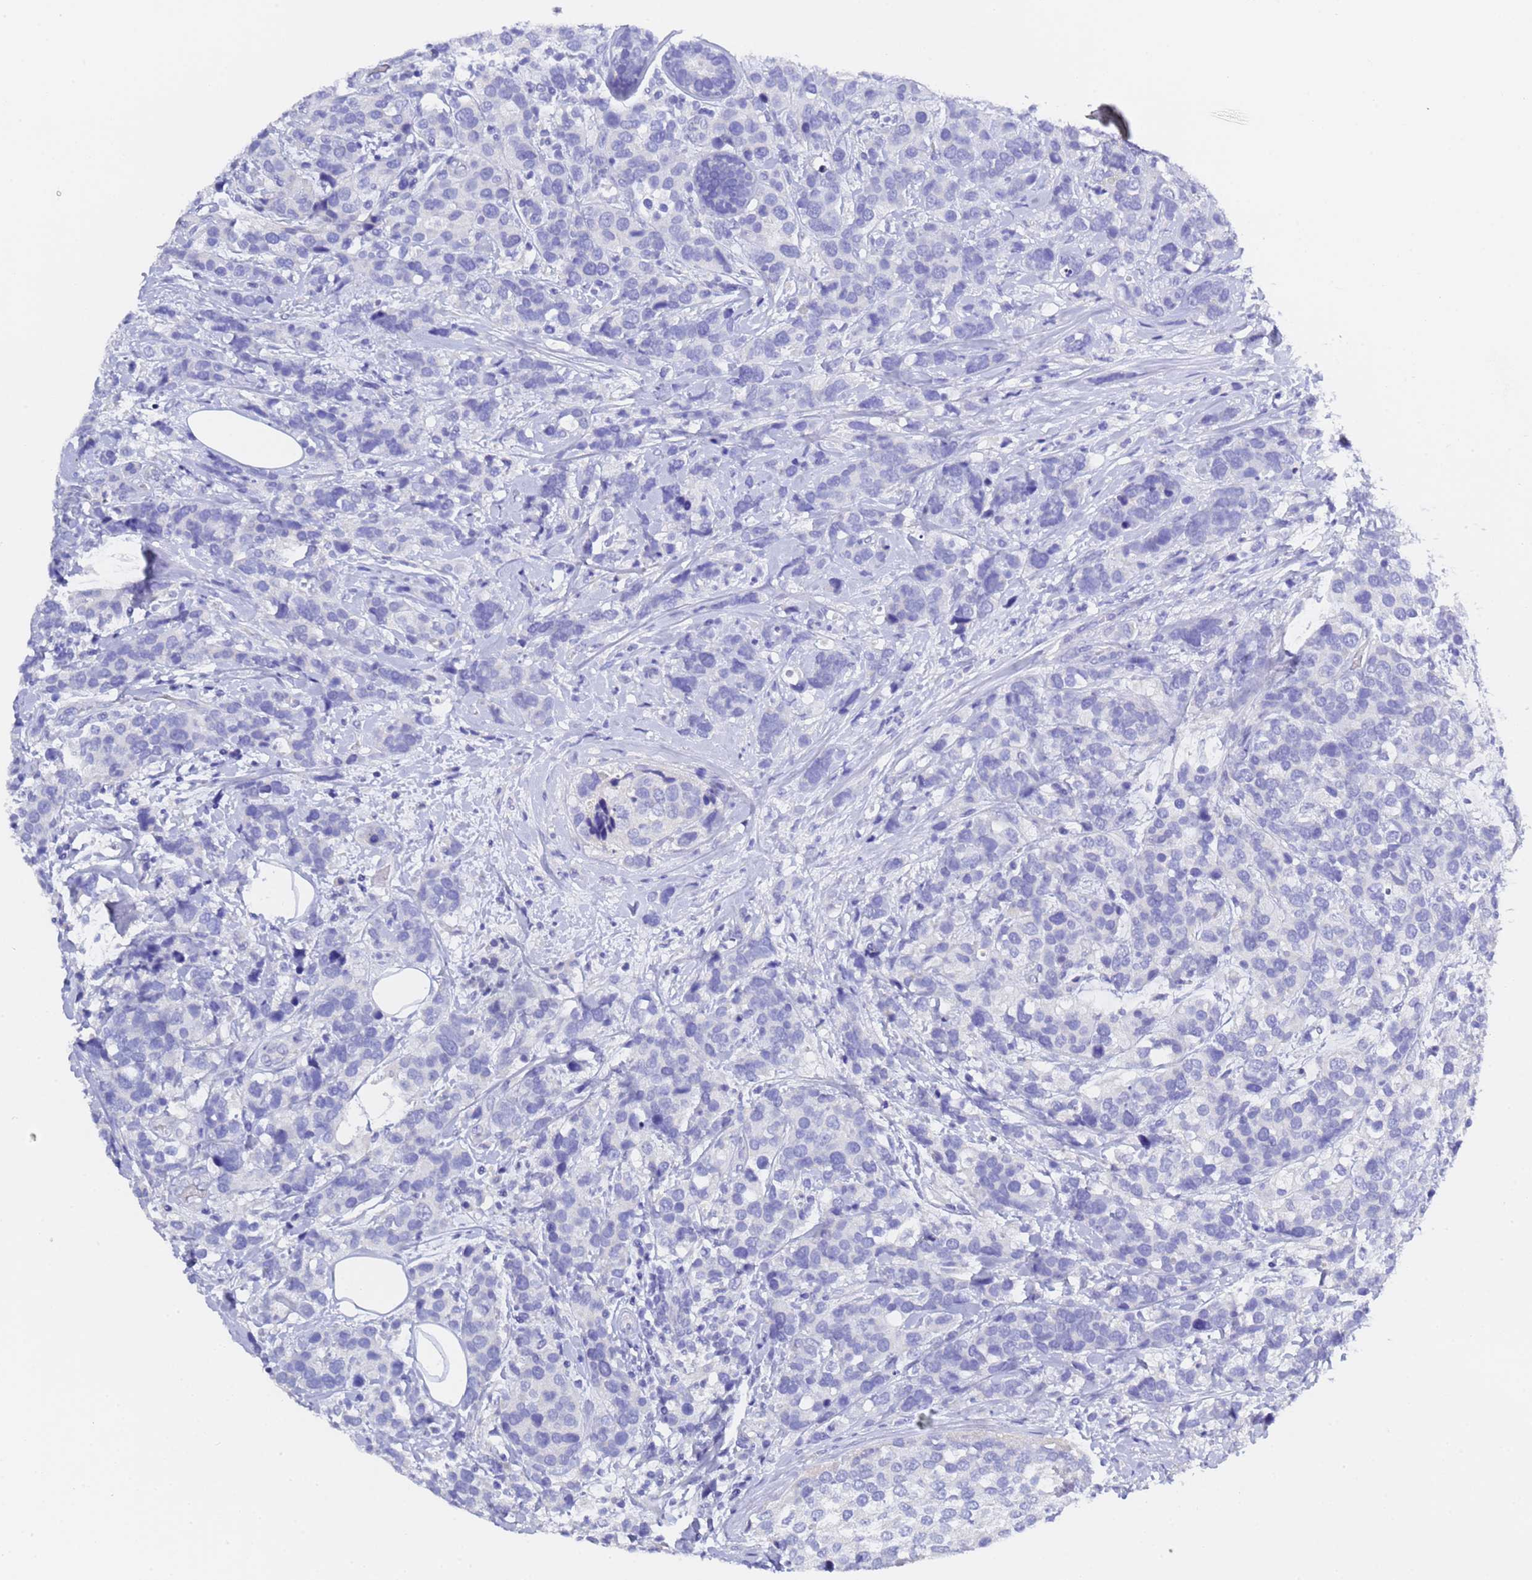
{"staining": {"intensity": "negative", "quantity": "none", "location": "none"}, "tissue": "breast cancer", "cell_type": "Tumor cells", "image_type": "cancer", "snomed": [{"axis": "morphology", "description": "Lobular carcinoma"}, {"axis": "topography", "description": "Breast"}], "caption": "Immunohistochemistry (IHC) micrograph of human breast cancer stained for a protein (brown), which demonstrates no expression in tumor cells. (Stains: DAB (3,3'-diaminobenzidine) immunohistochemistry with hematoxylin counter stain, Microscopy: brightfield microscopy at high magnification).", "gene": "GABRA1", "patient": {"sex": "female", "age": 59}}